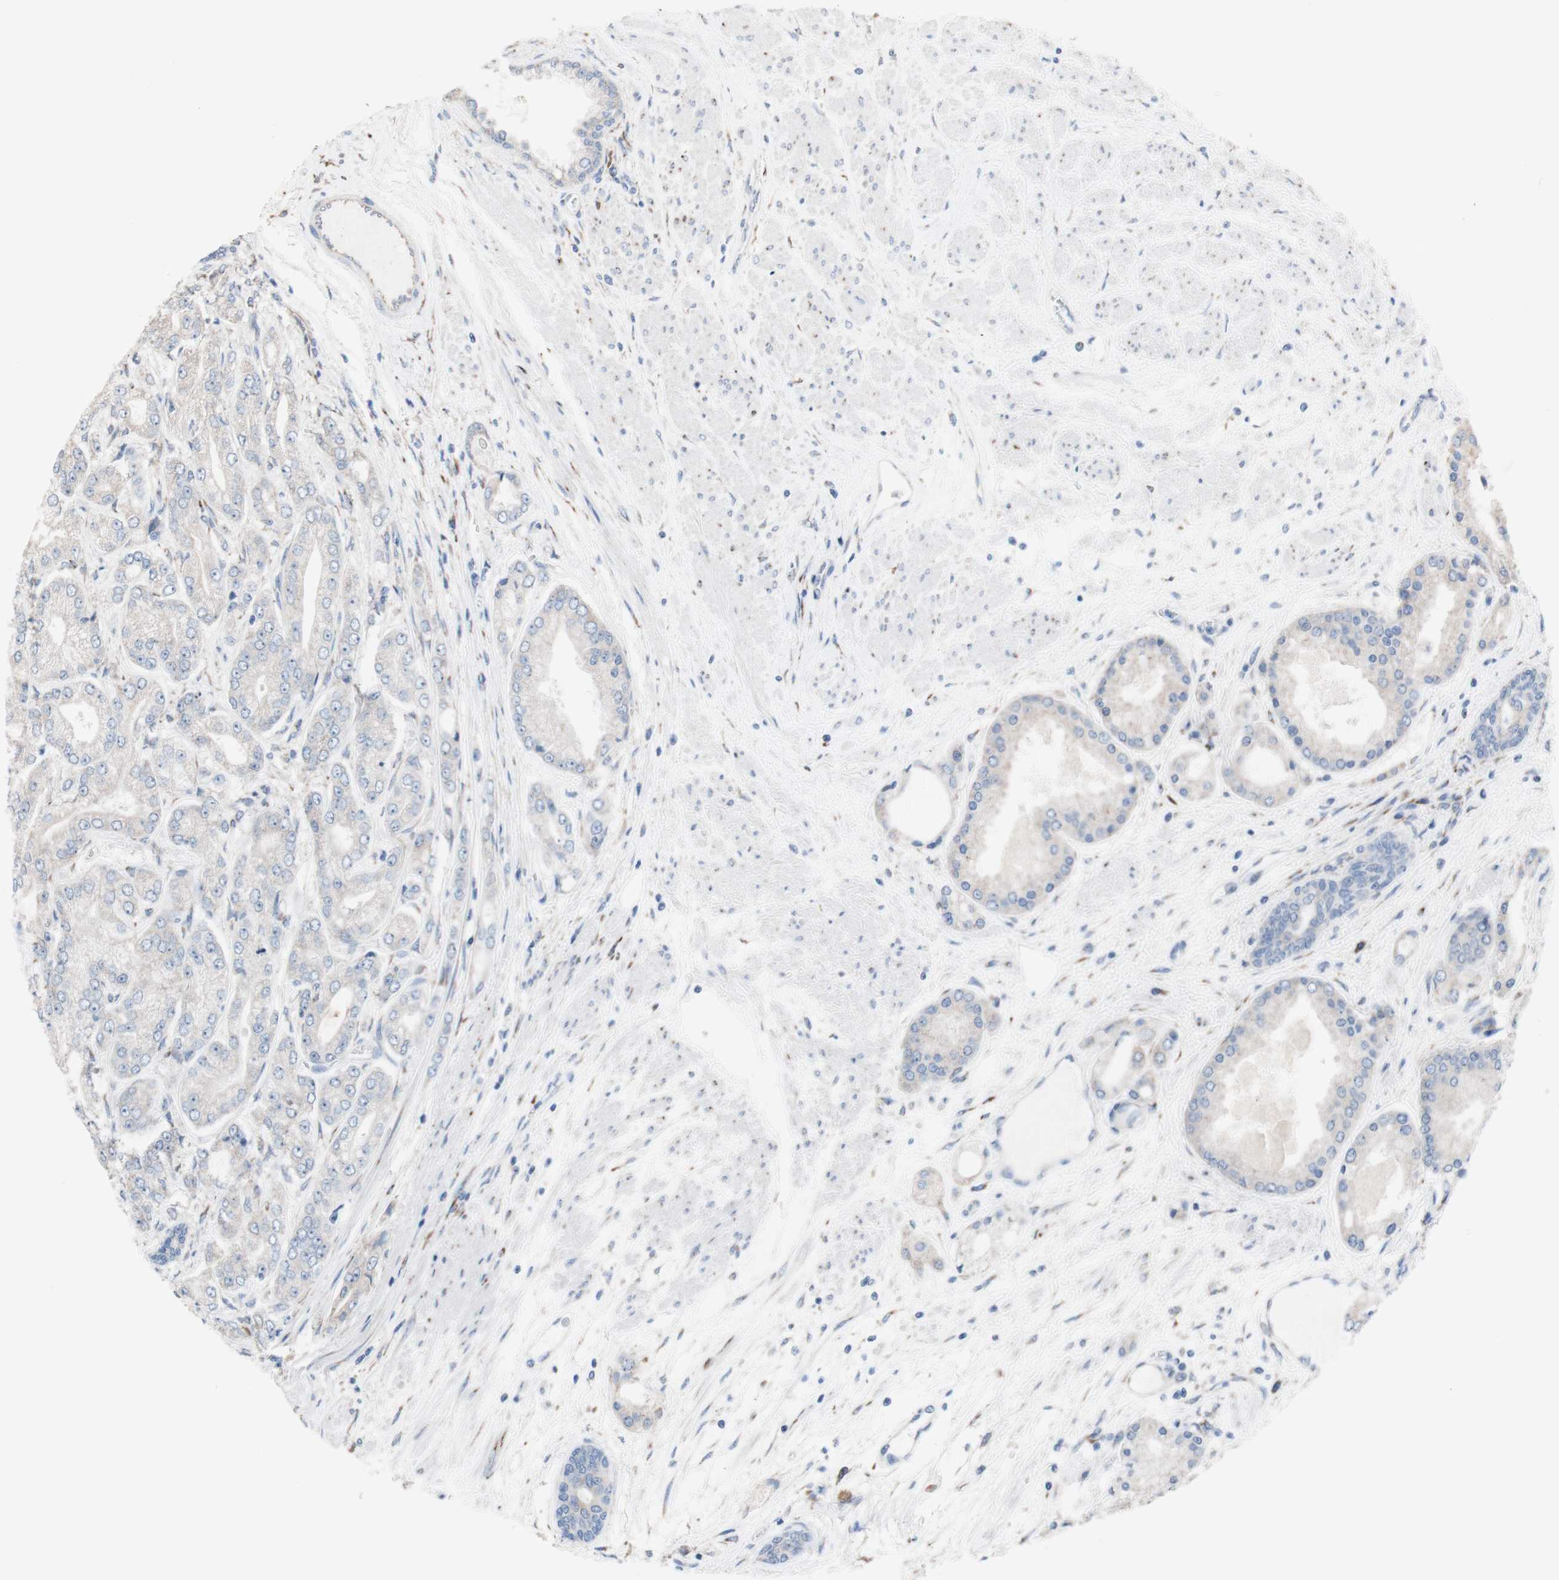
{"staining": {"intensity": "negative", "quantity": "none", "location": "none"}, "tissue": "prostate cancer", "cell_type": "Tumor cells", "image_type": "cancer", "snomed": [{"axis": "morphology", "description": "Adenocarcinoma, High grade"}, {"axis": "topography", "description": "Prostate"}], "caption": "Photomicrograph shows no protein positivity in tumor cells of prostate cancer (high-grade adenocarcinoma) tissue. The staining is performed using DAB (3,3'-diaminobenzidine) brown chromogen with nuclei counter-stained in using hematoxylin.", "gene": "AGPAT5", "patient": {"sex": "male", "age": 59}}